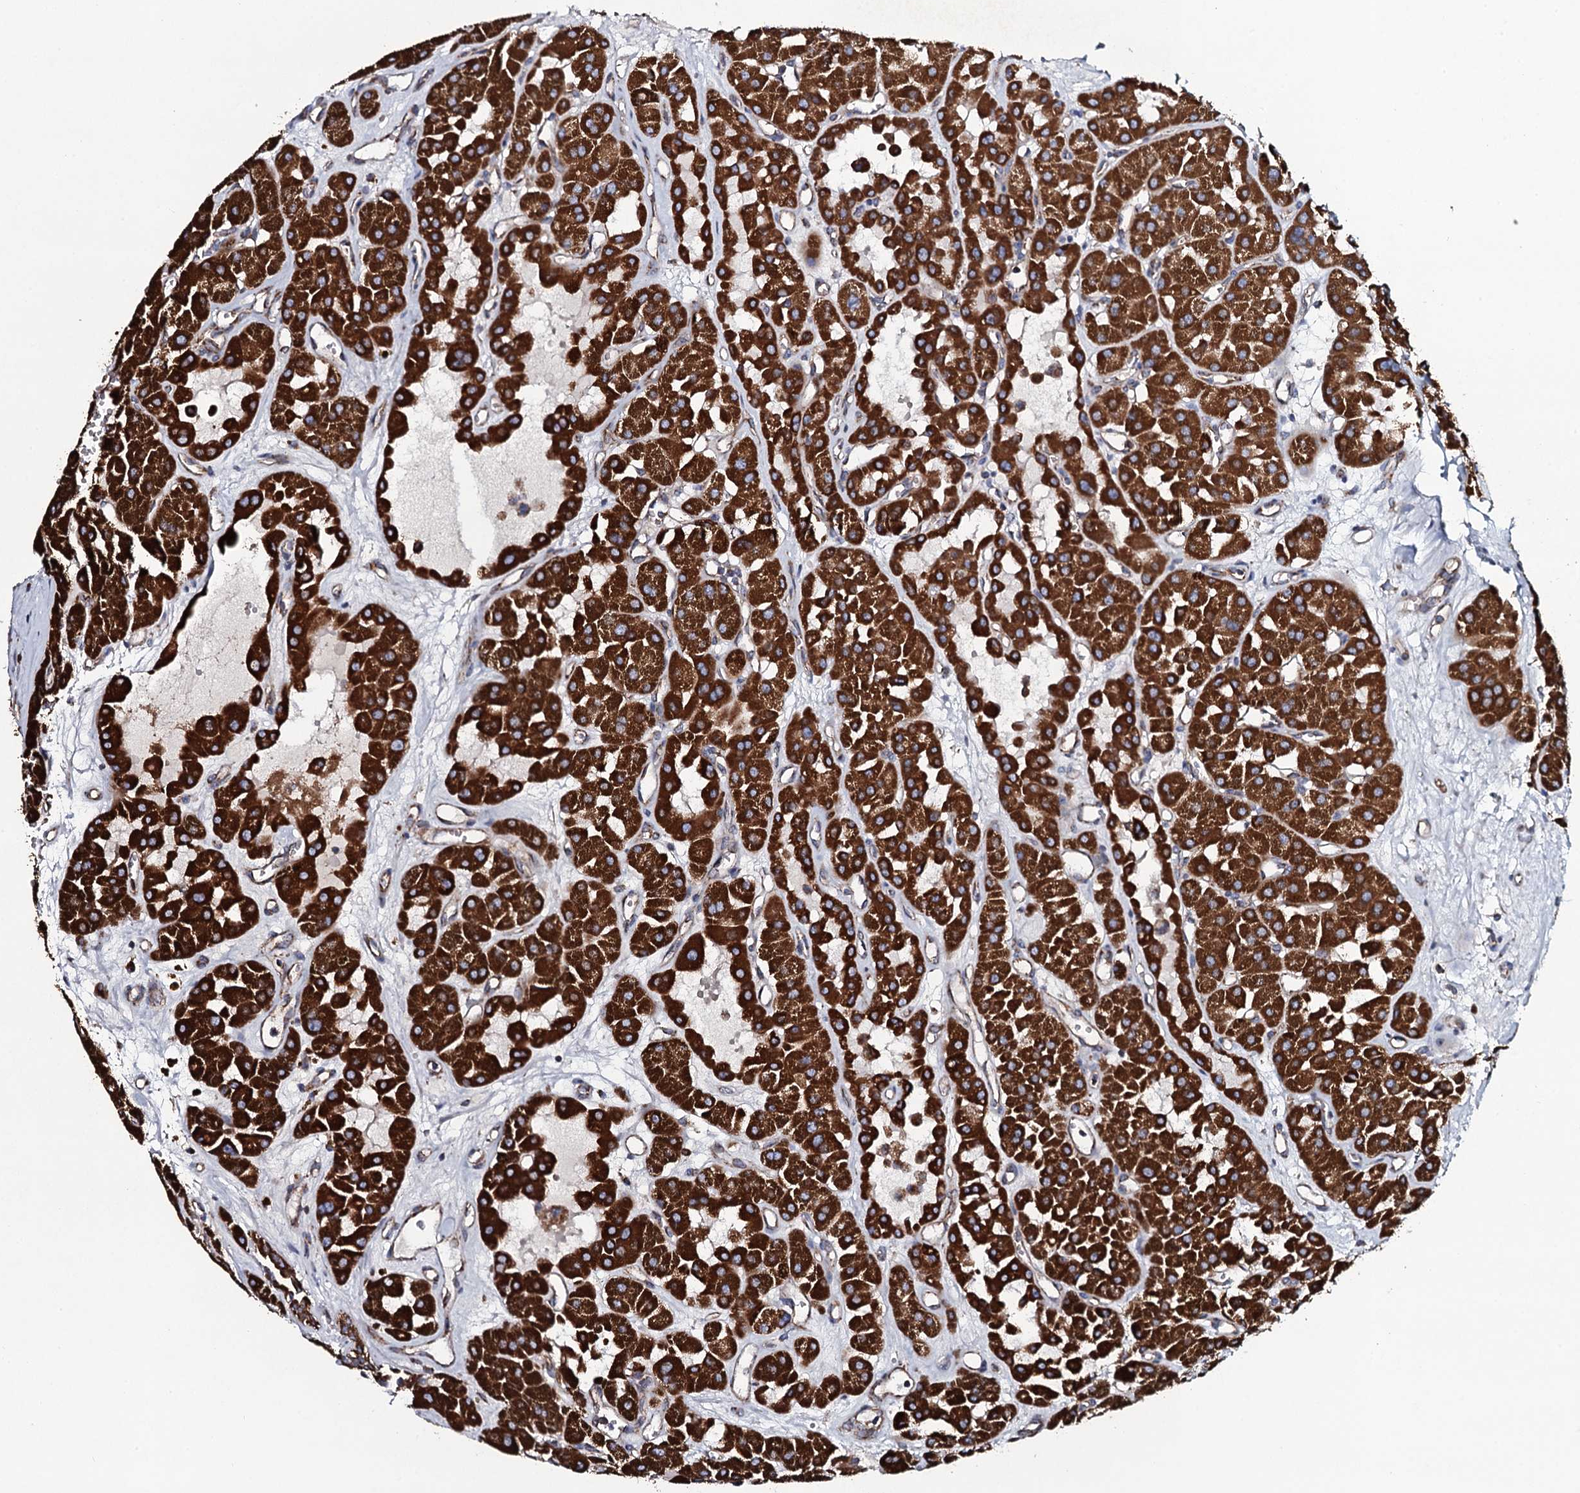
{"staining": {"intensity": "strong", "quantity": ">75%", "location": "cytoplasmic/membranous"}, "tissue": "renal cancer", "cell_type": "Tumor cells", "image_type": "cancer", "snomed": [{"axis": "morphology", "description": "Carcinoma, NOS"}, {"axis": "topography", "description": "Kidney"}], "caption": "Immunohistochemical staining of renal cancer (carcinoma) displays high levels of strong cytoplasmic/membranous protein expression in about >75% of tumor cells.", "gene": "EVC2", "patient": {"sex": "female", "age": 75}}